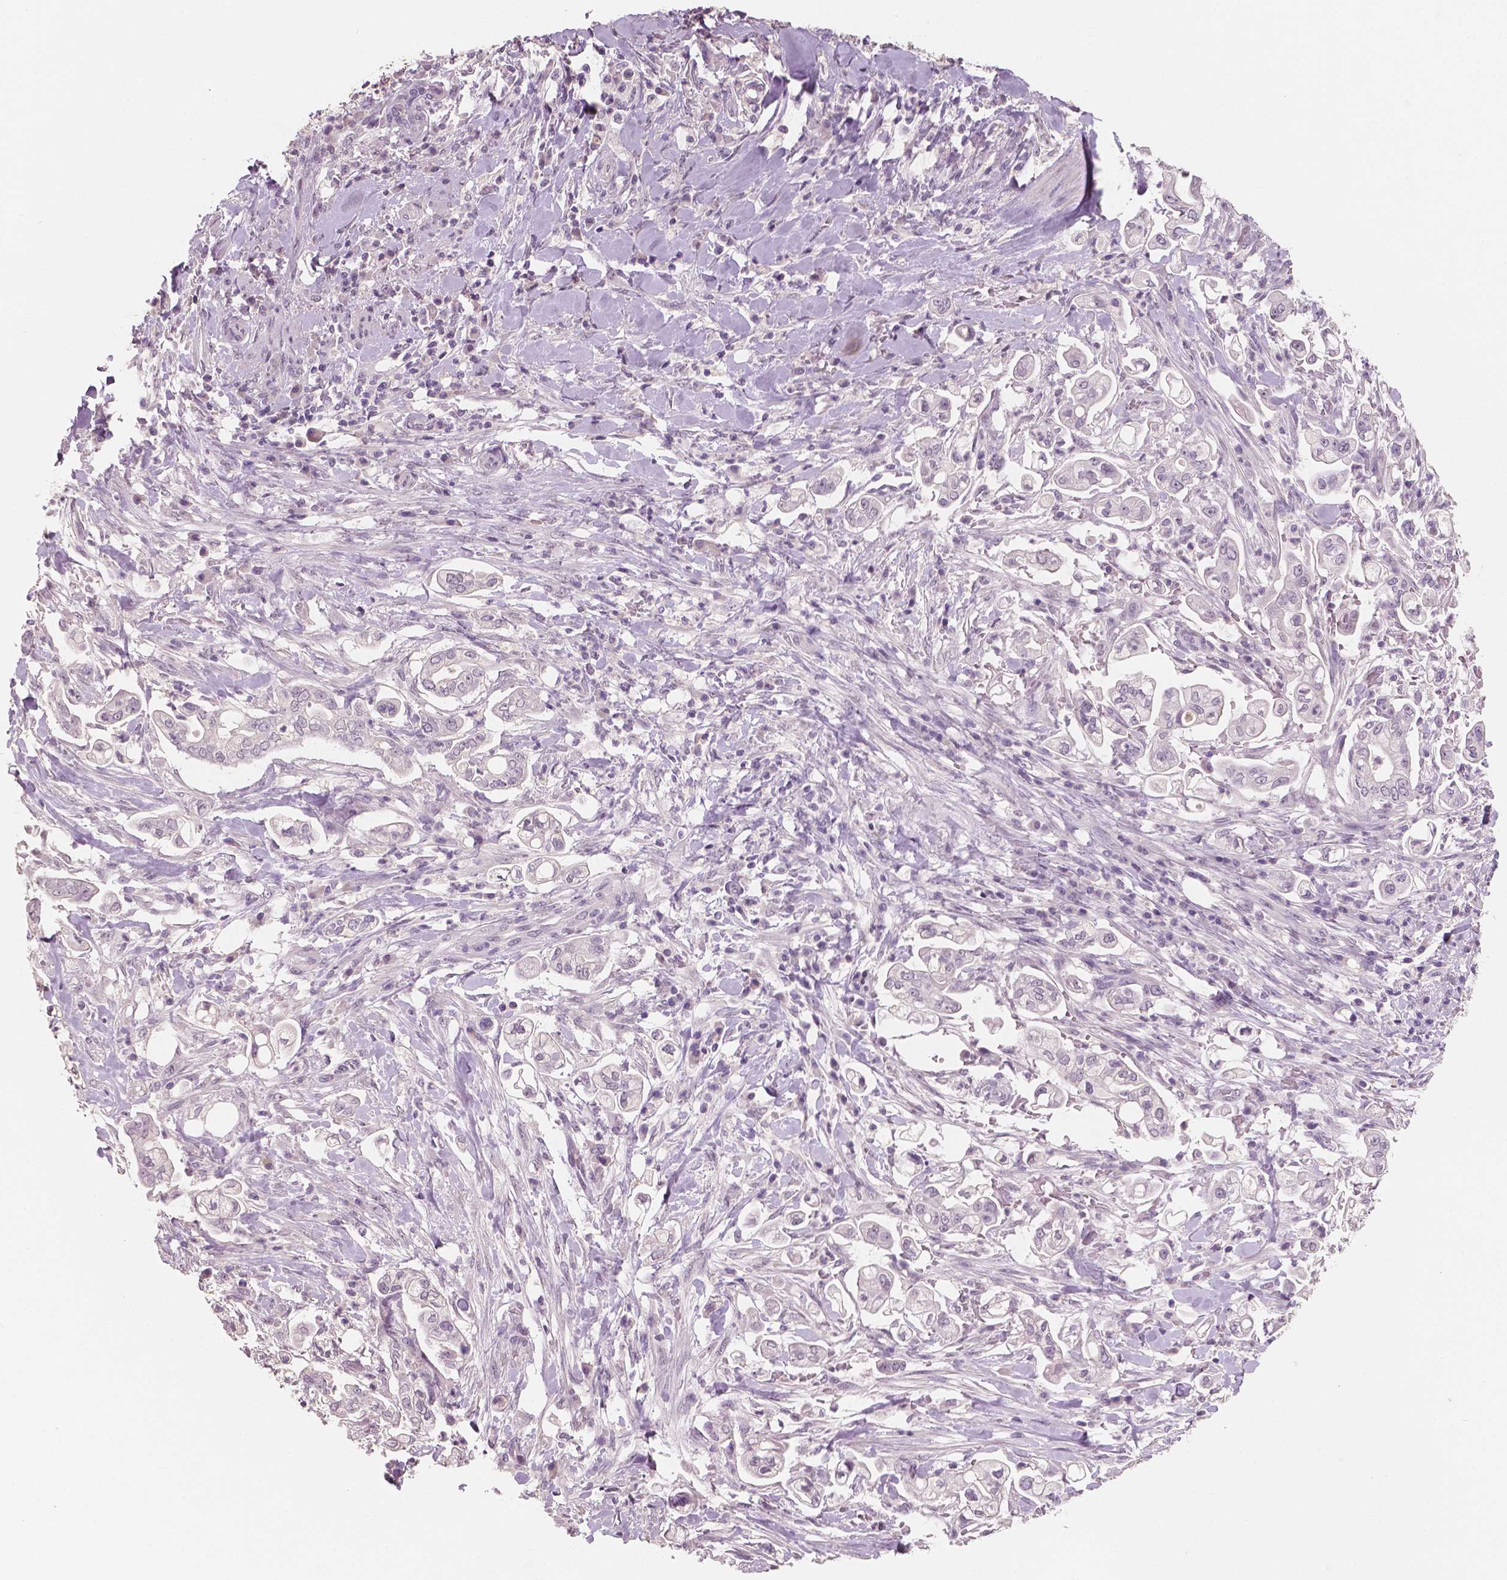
{"staining": {"intensity": "negative", "quantity": "none", "location": "none"}, "tissue": "pancreatic cancer", "cell_type": "Tumor cells", "image_type": "cancer", "snomed": [{"axis": "morphology", "description": "Adenocarcinoma, NOS"}, {"axis": "topography", "description": "Pancreas"}], "caption": "IHC of human pancreatic adenocarcinoma demonstrates no positivity in tumor cells.", "gene": "NECAB1", "patient": {"sex": "female", "age": 69}}